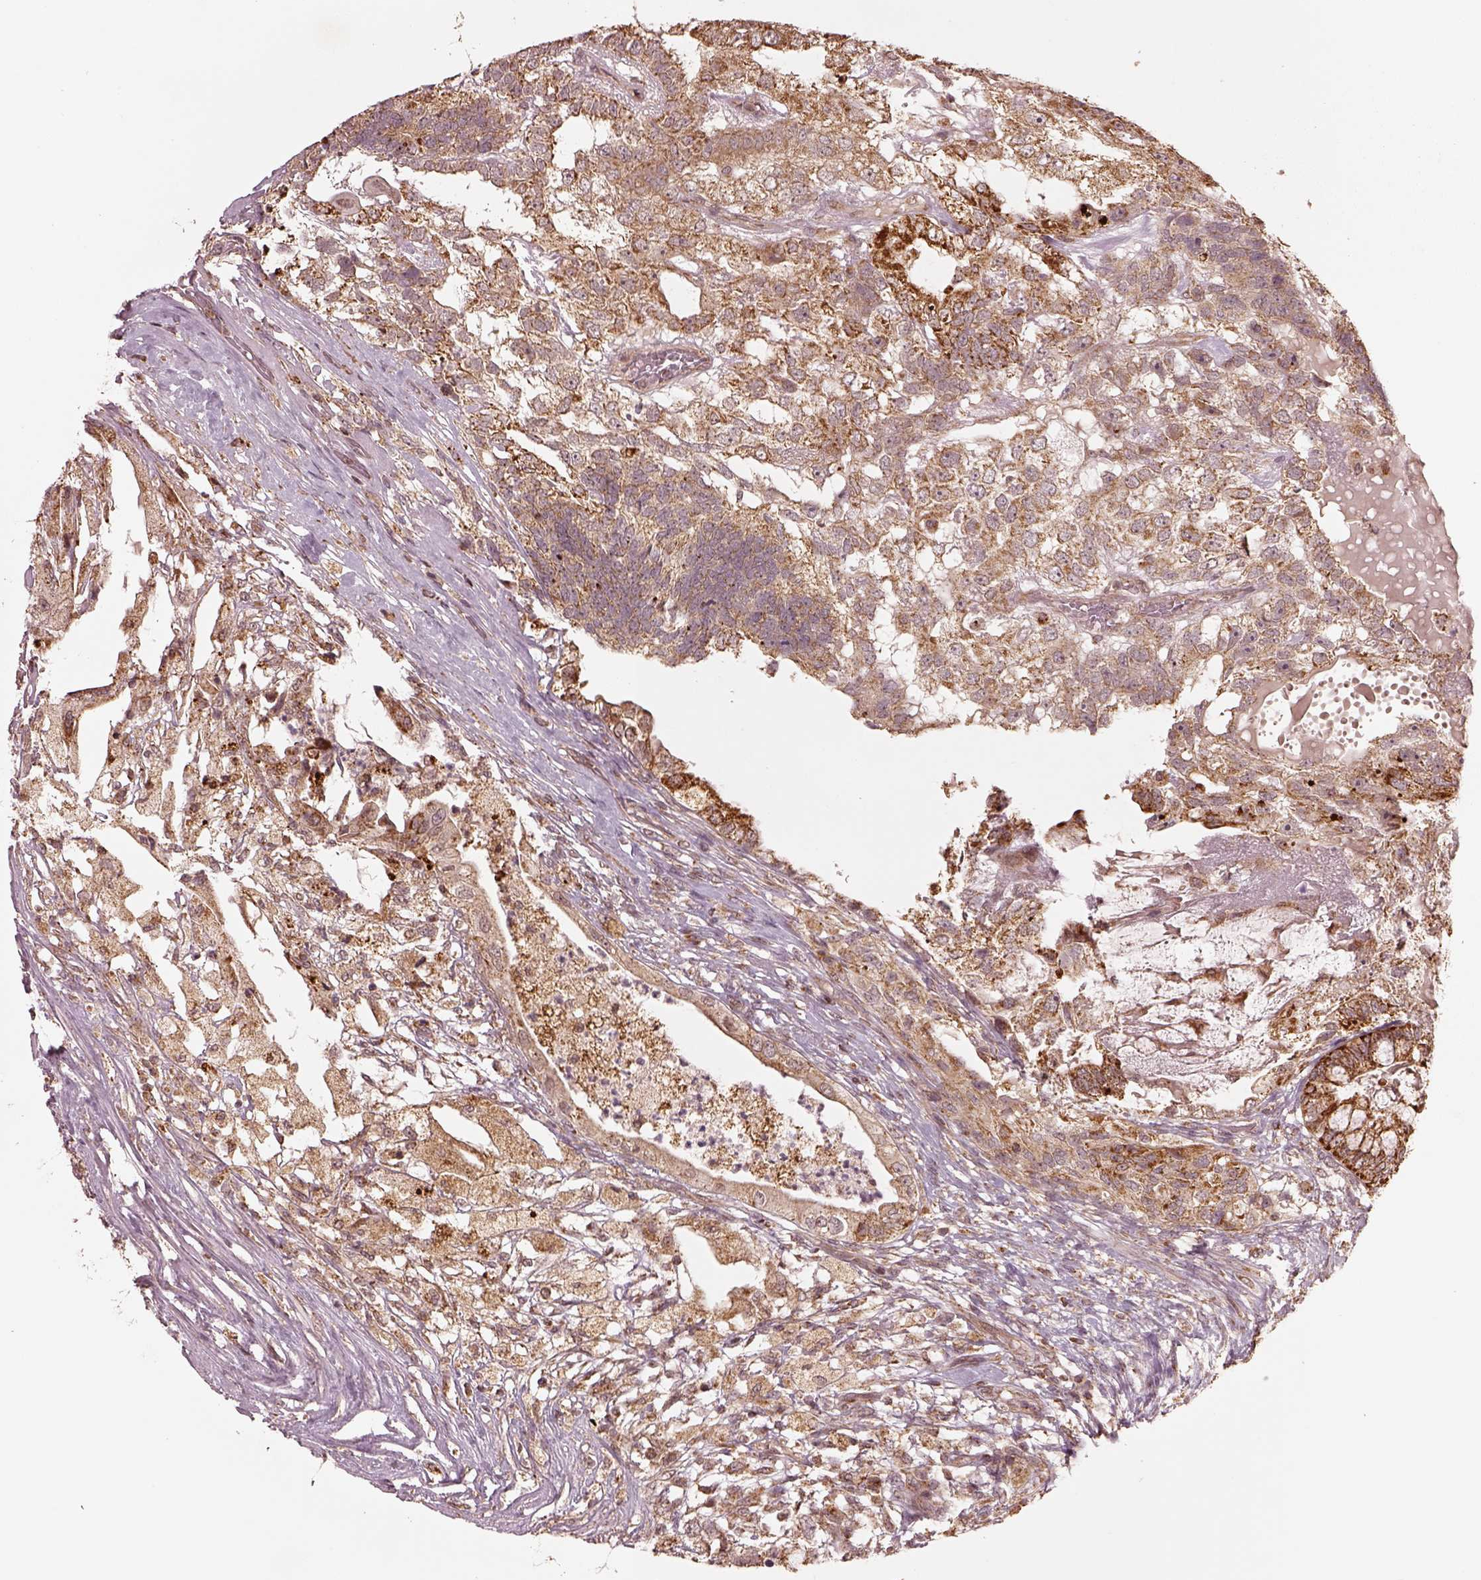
{"staining": {"intensity": "moderate", "quantity": ">75%", "location": "cytoplasmic/membranous"}, "tissue": "testis cancer", "cell_type": "Tumor cells", "image_type": "cancer", "snomed": [{"axis": "morphology", "description": "Seminoma, NOS"}, {"axis": "morphology", "description": "Carcinoma, Embryonal, NOS"}, {"axis": "topography", "description": "Testis"}], "caption": "Approximately >75% of tumor cells in human testis seminoma exhibit moderate cytoplasmic/membranous protein positivity as visualized by brown immunohistochemical staining.", "gene": "SEL1L3", "patient": {"sex": "male", "age": 41}}